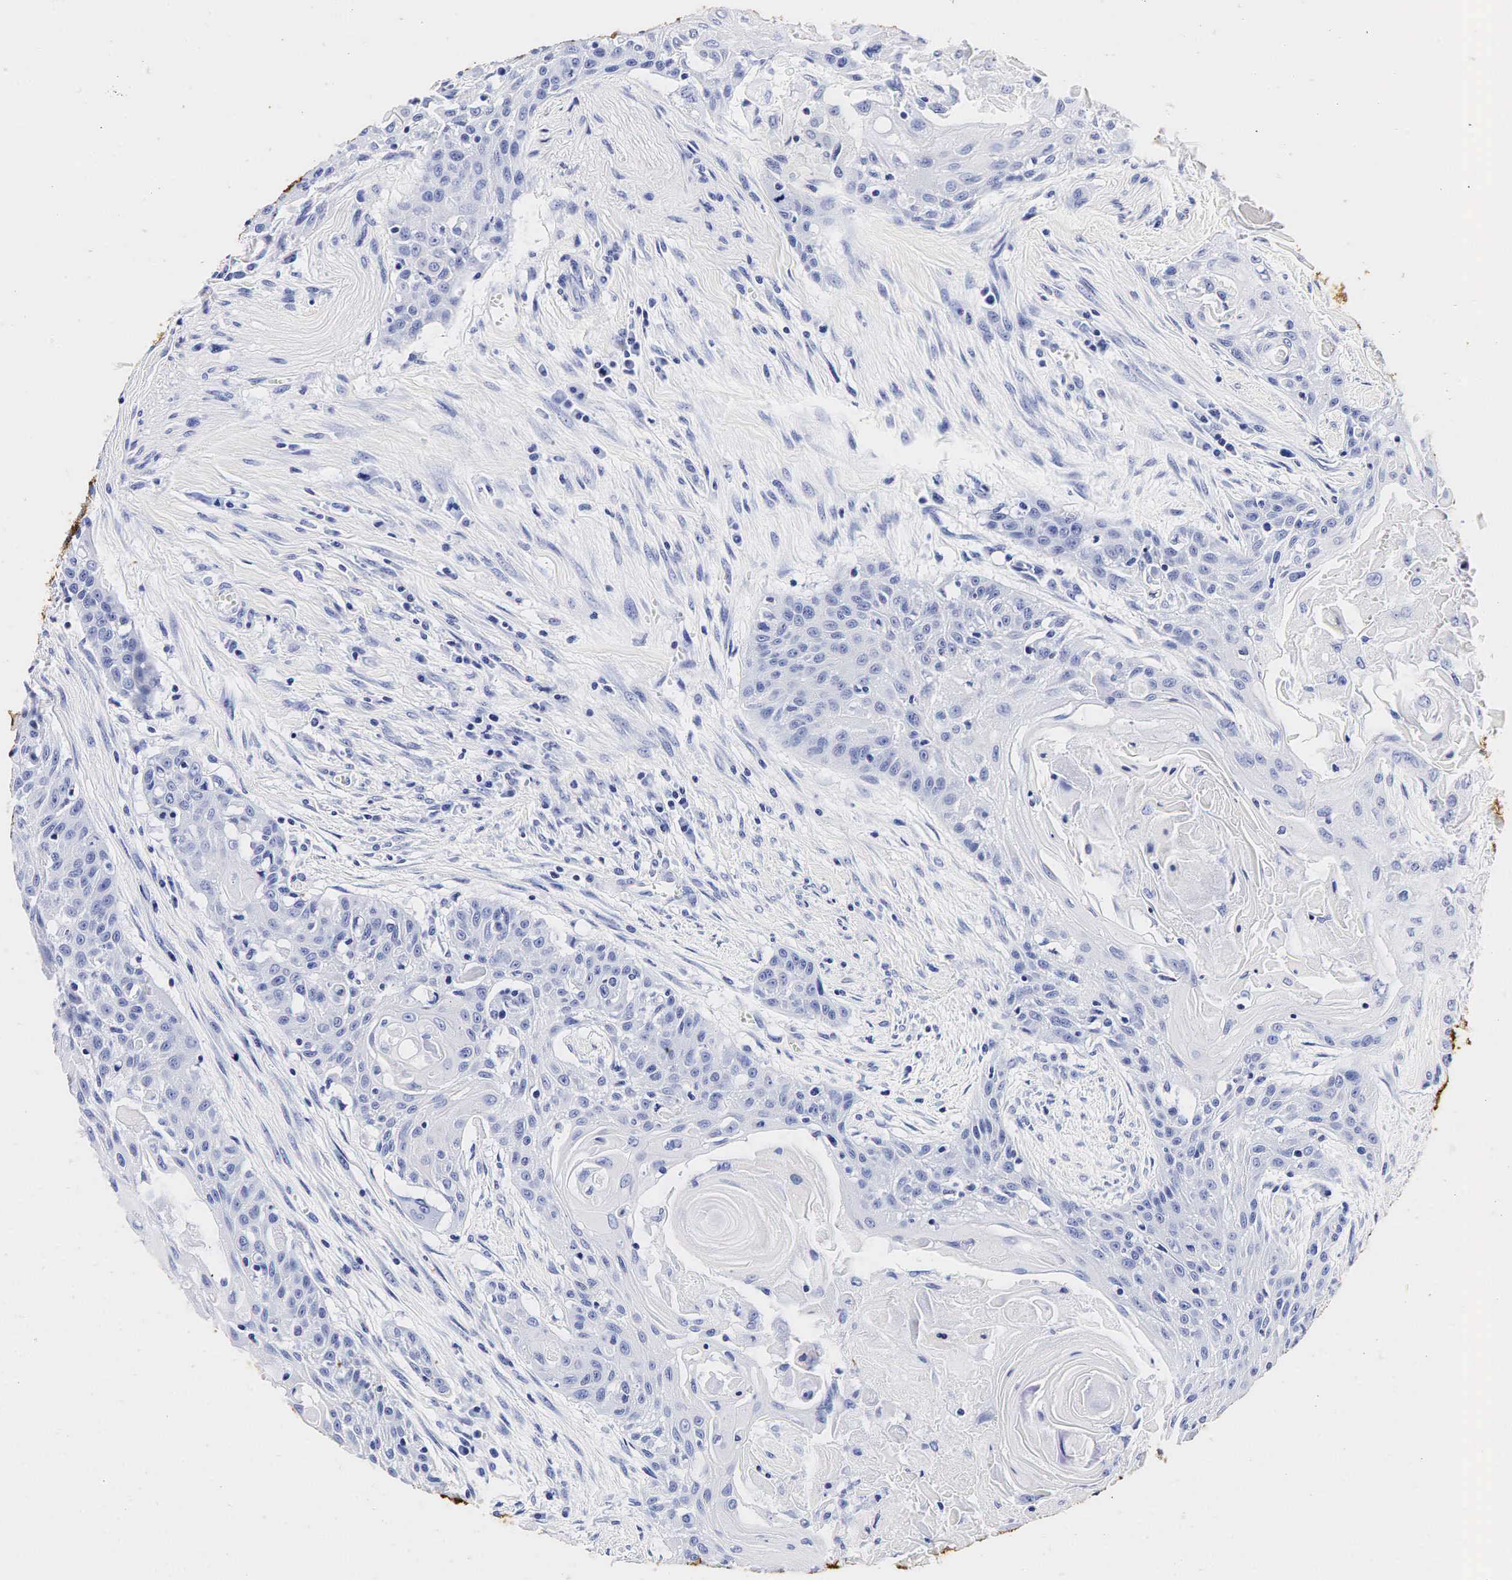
{"staining": {"intensity": "negative", "quantity": "none", "location": "none"}, "tissue": "head and neck cancer", "cell_type": "Tumor cells", "image_type": "cancer", "snomed": [{"axis": "morphology", "description": "Squamous cell carcinoma, NOS"}, {"axis": "morphology", "description": "Squamous cell carcinoma, metastatic, NOS"}, {"axis": "topography", "description": "Lymph node"}, {"axis": "topography", "description": "Salivary gland"}, {"axis": "topography", "description": "Head-Neck"}], "caption": "A histopathology image of human head and neck cancer (squamous cell carcinoma) is negative for staining in tumor cells. (Brightfield microscopy of DAB (3,3'-diaminobenzidine) IHC at high magnification).", "gene": "TG", "patient": {"sex": "female", "age": 74}}